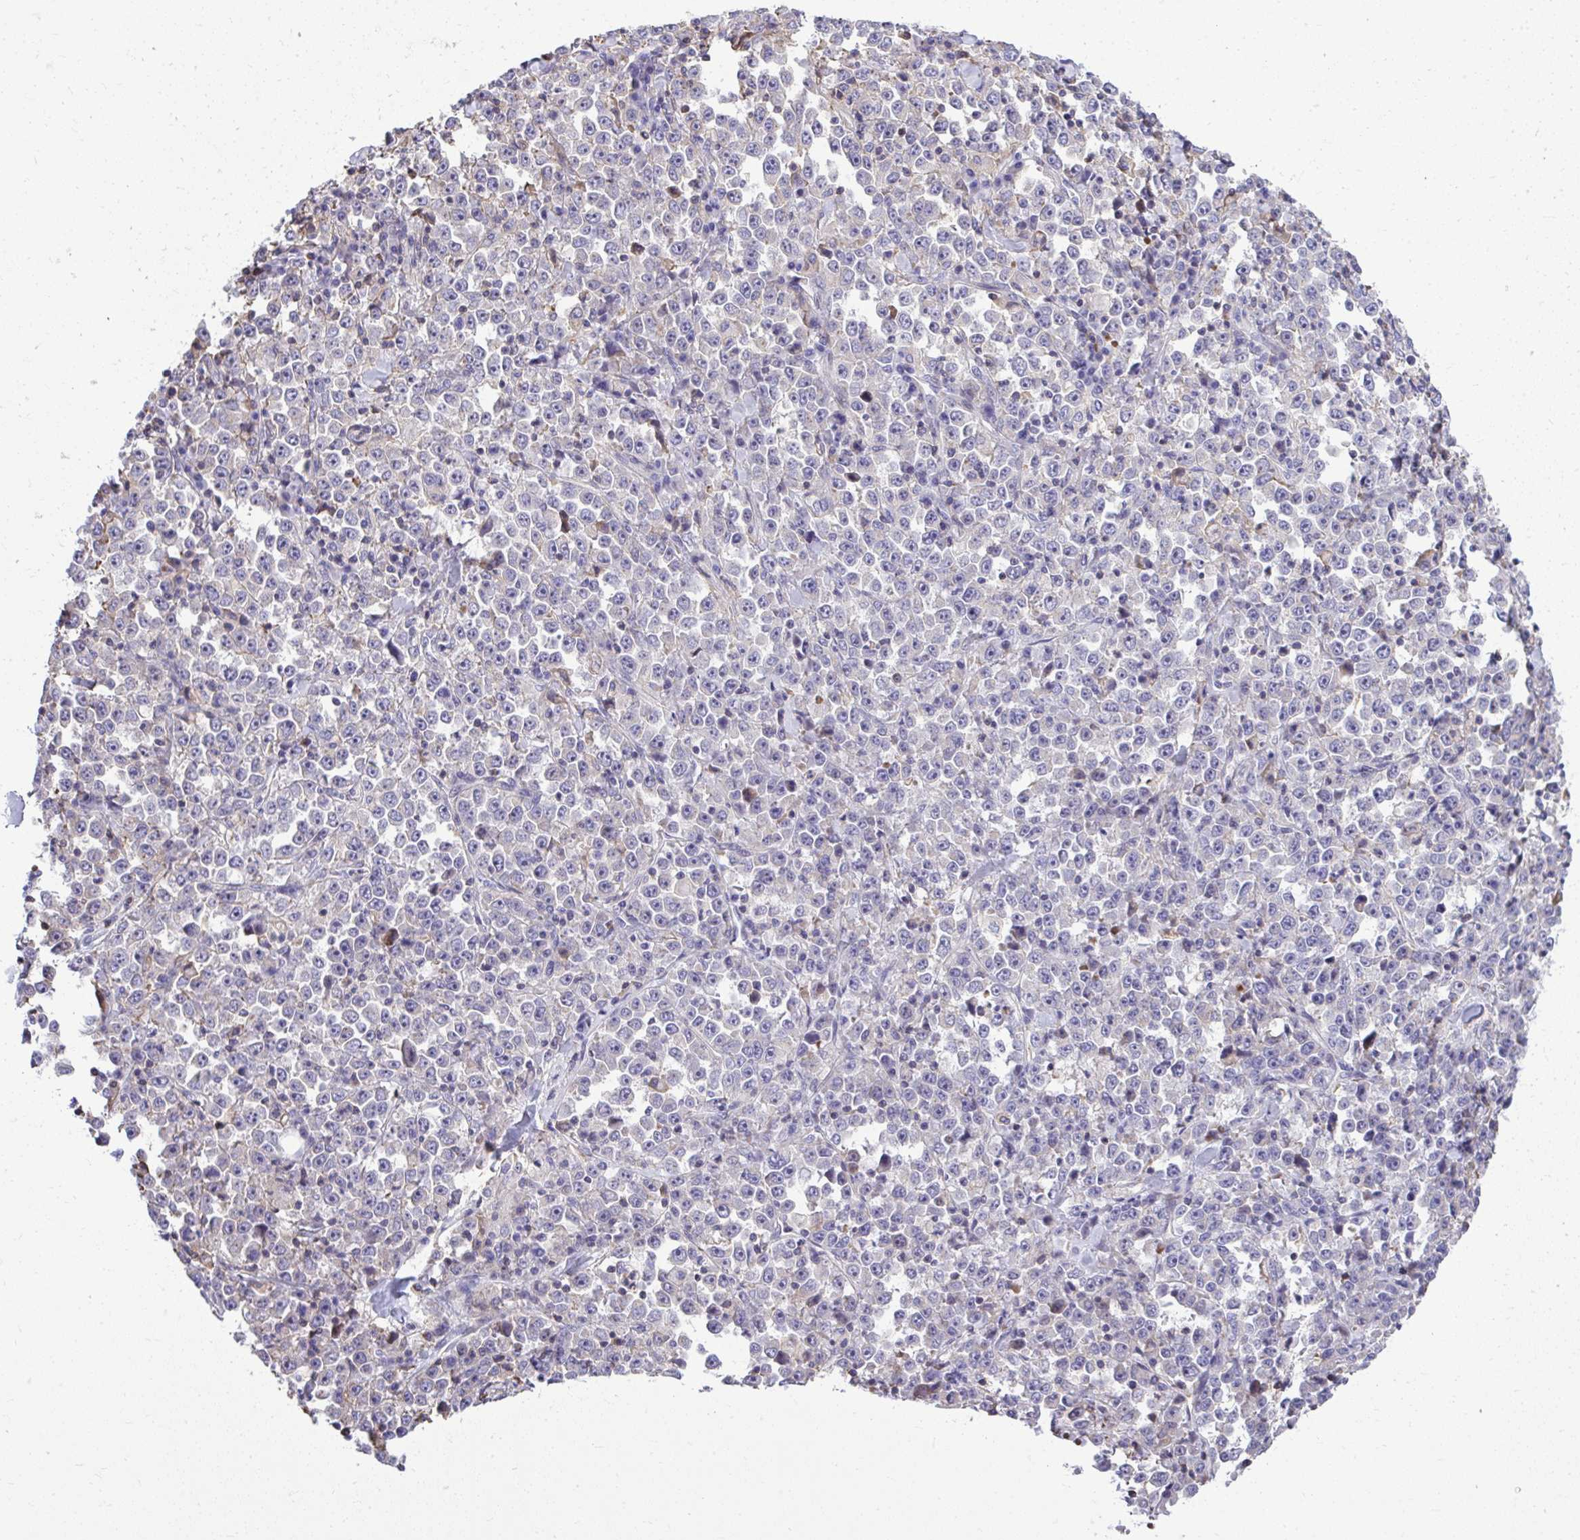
{"staining": {"intensity": "negative", "quantity": "none", "location": "none"}, "tissue": "stomach cancer", "cell_type": "Tumor cells", "image_type": "cancer", "snomed": [{"axis": "morphology", "description": "Normal tissue, NOS"}, {"axis": "morphology", "description": "Adenocarcinoma, NOS"}, {"axis": "topography", "description": "Stomach, upper"}, {"axis": "topography", "description": "Stomach"}], "caption": "Stomach cancer stained for a protein using IHC reveals no positivity tumor cells.", "gene": "GRK4", "patient": {"sex": "male", "age": 59}}